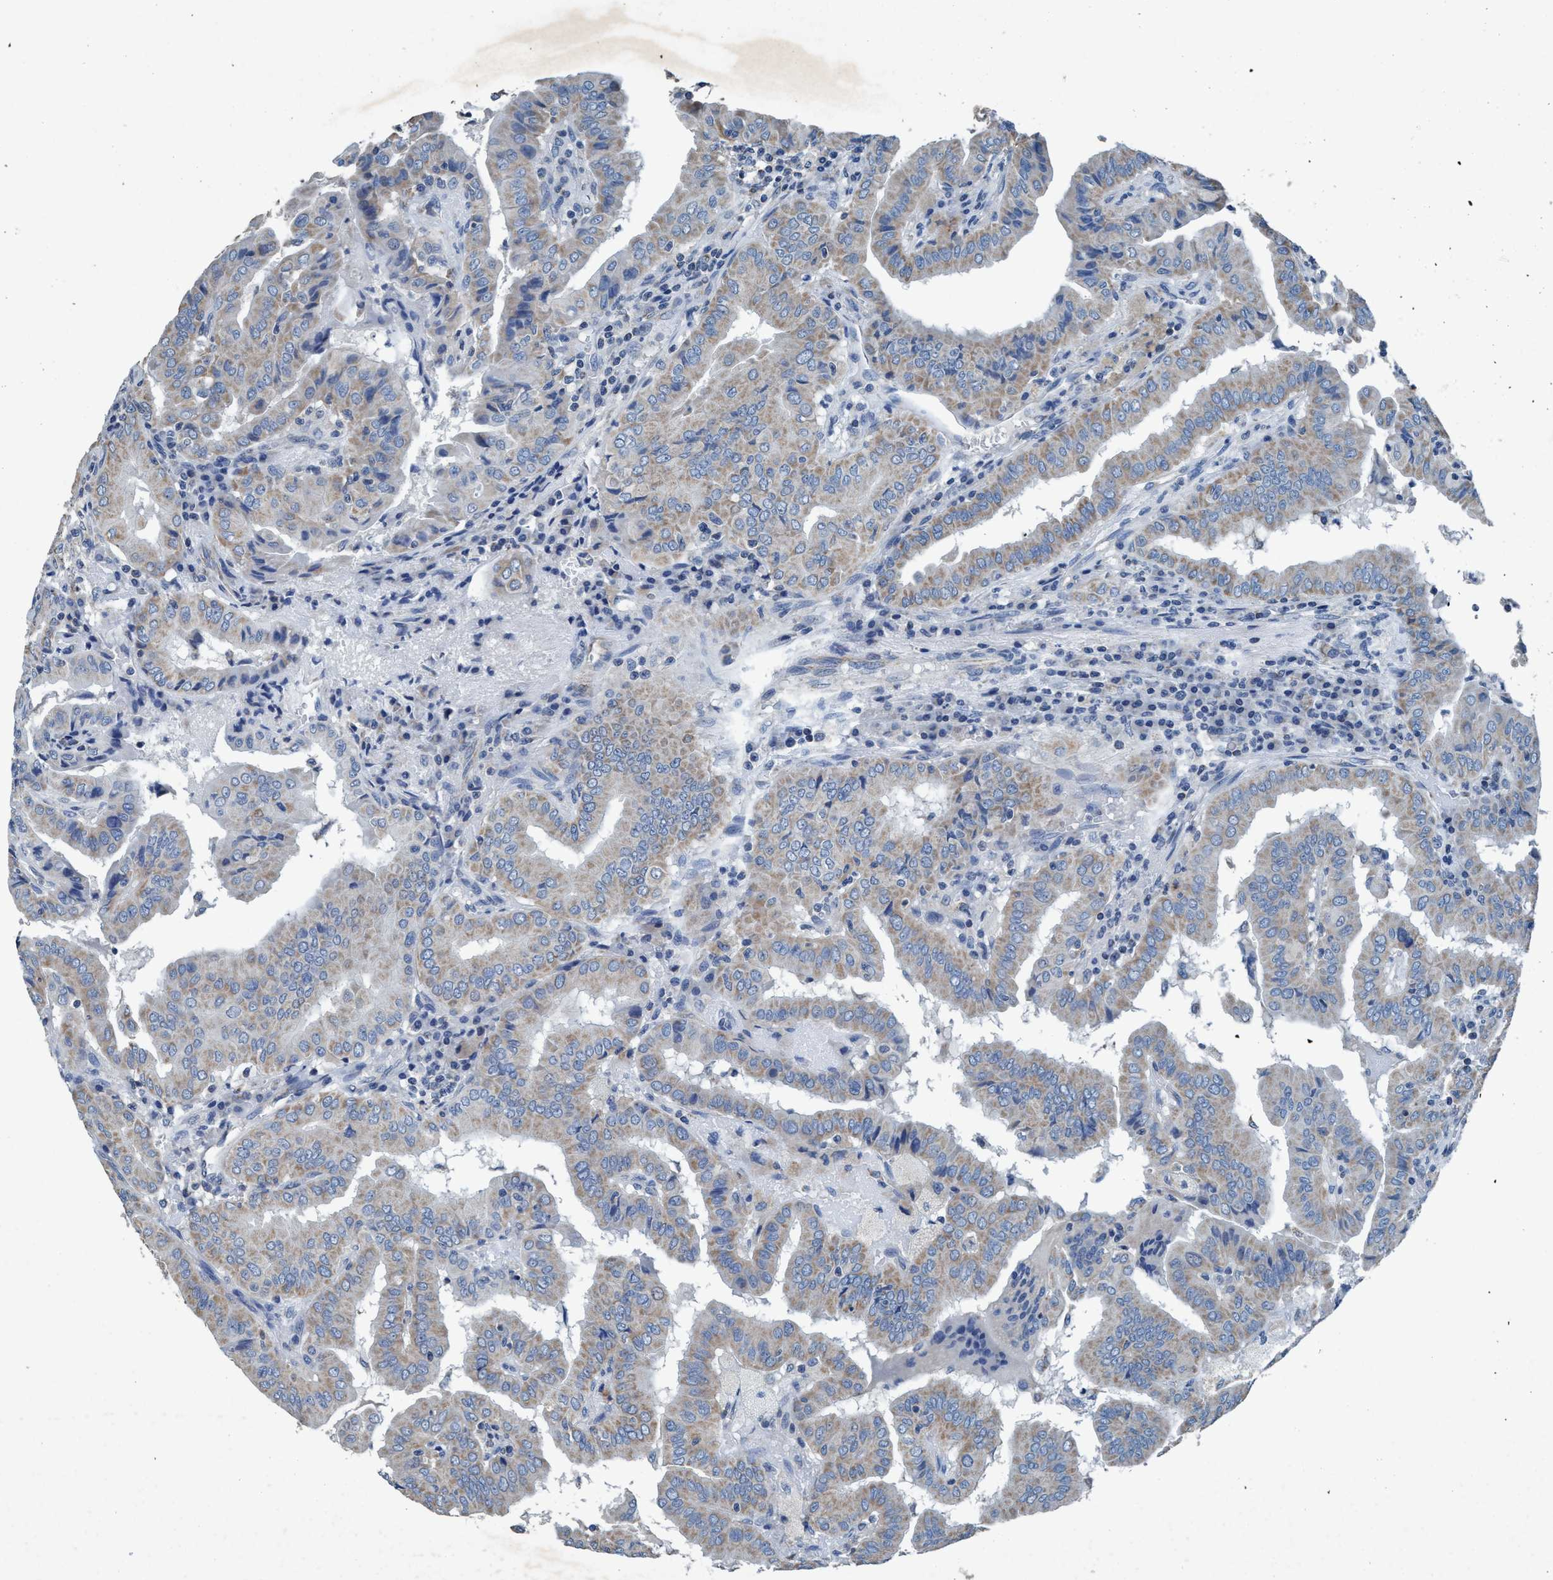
{"staining": {"intensity": "weak", "quantity": ">75%", "location": "cytoplasmic/membranous"}, "tissue": "thyroid cancer", "cell_type": "Tumor cells", "image_type": "cancer", "snomed": [{"axis": "morphology", "description": "Papillary adenocarcinoma, NOS"}, {"axis": "topography", "description": "Thyroid gland"}], "caption": "Protein staining reveals weak cytoplasmic/membranous staining in approximately >75% of tumor cells in thyroid cancer (papillary adenocarcinoma).", "gene": "ANKFN1", "patient": {"sex": "male", "age": 33}}